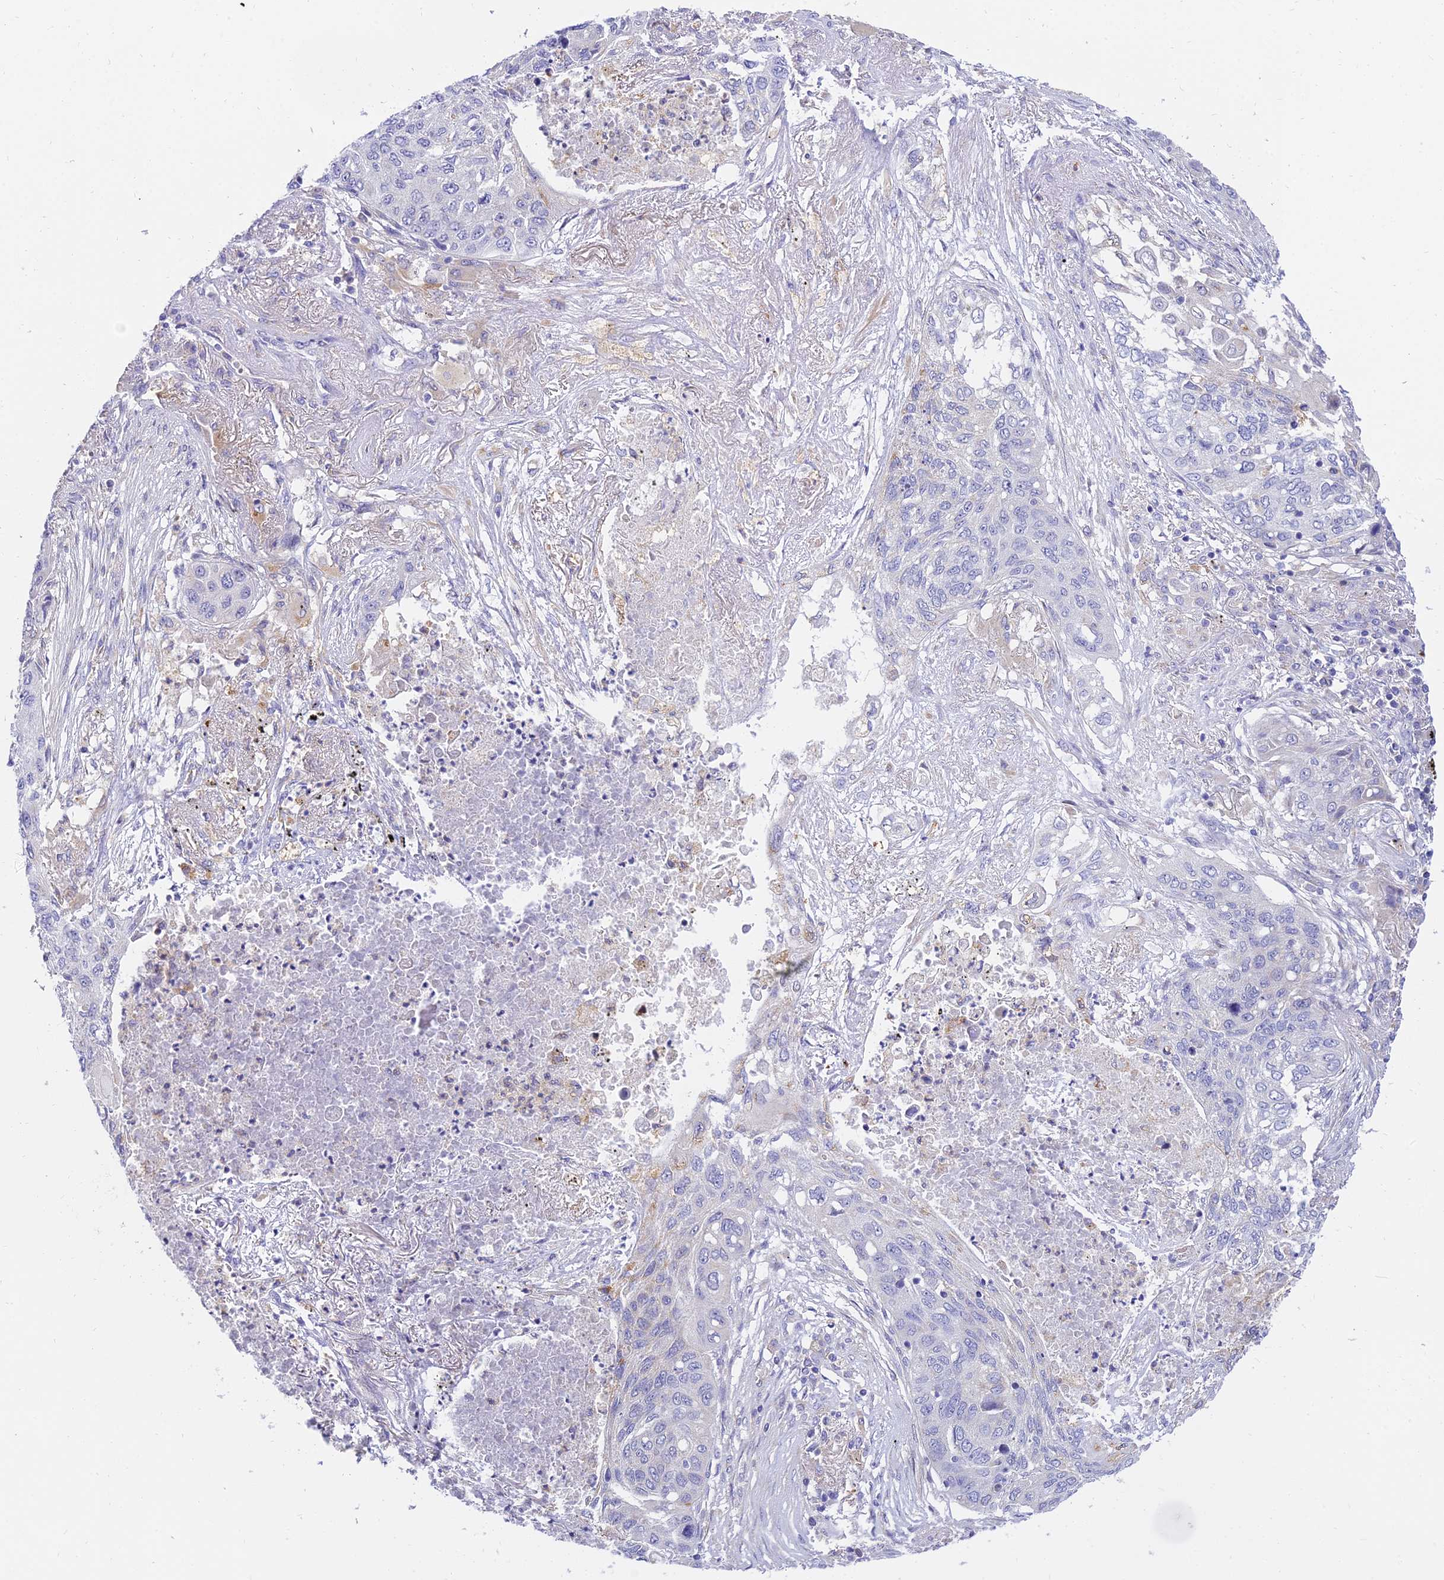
{"staining": {"intensity": "negative", "quantity": "none", "location": "none"}, "tissue": "lung cancer", "cell_type": "Tumor cells", "image_type": "cancer", "snomed": [{"axis": "morphology", "description": "Squamous cell carcinoma, NOS"}, {"axis": "topography", "description": "Lung"}], "caption": "This is an IHC photomicrograph of lung cancer. There is no positivity in tumor cells.", "gene": "ARL8B", "patient": {"sex": "female", "age": 63}}